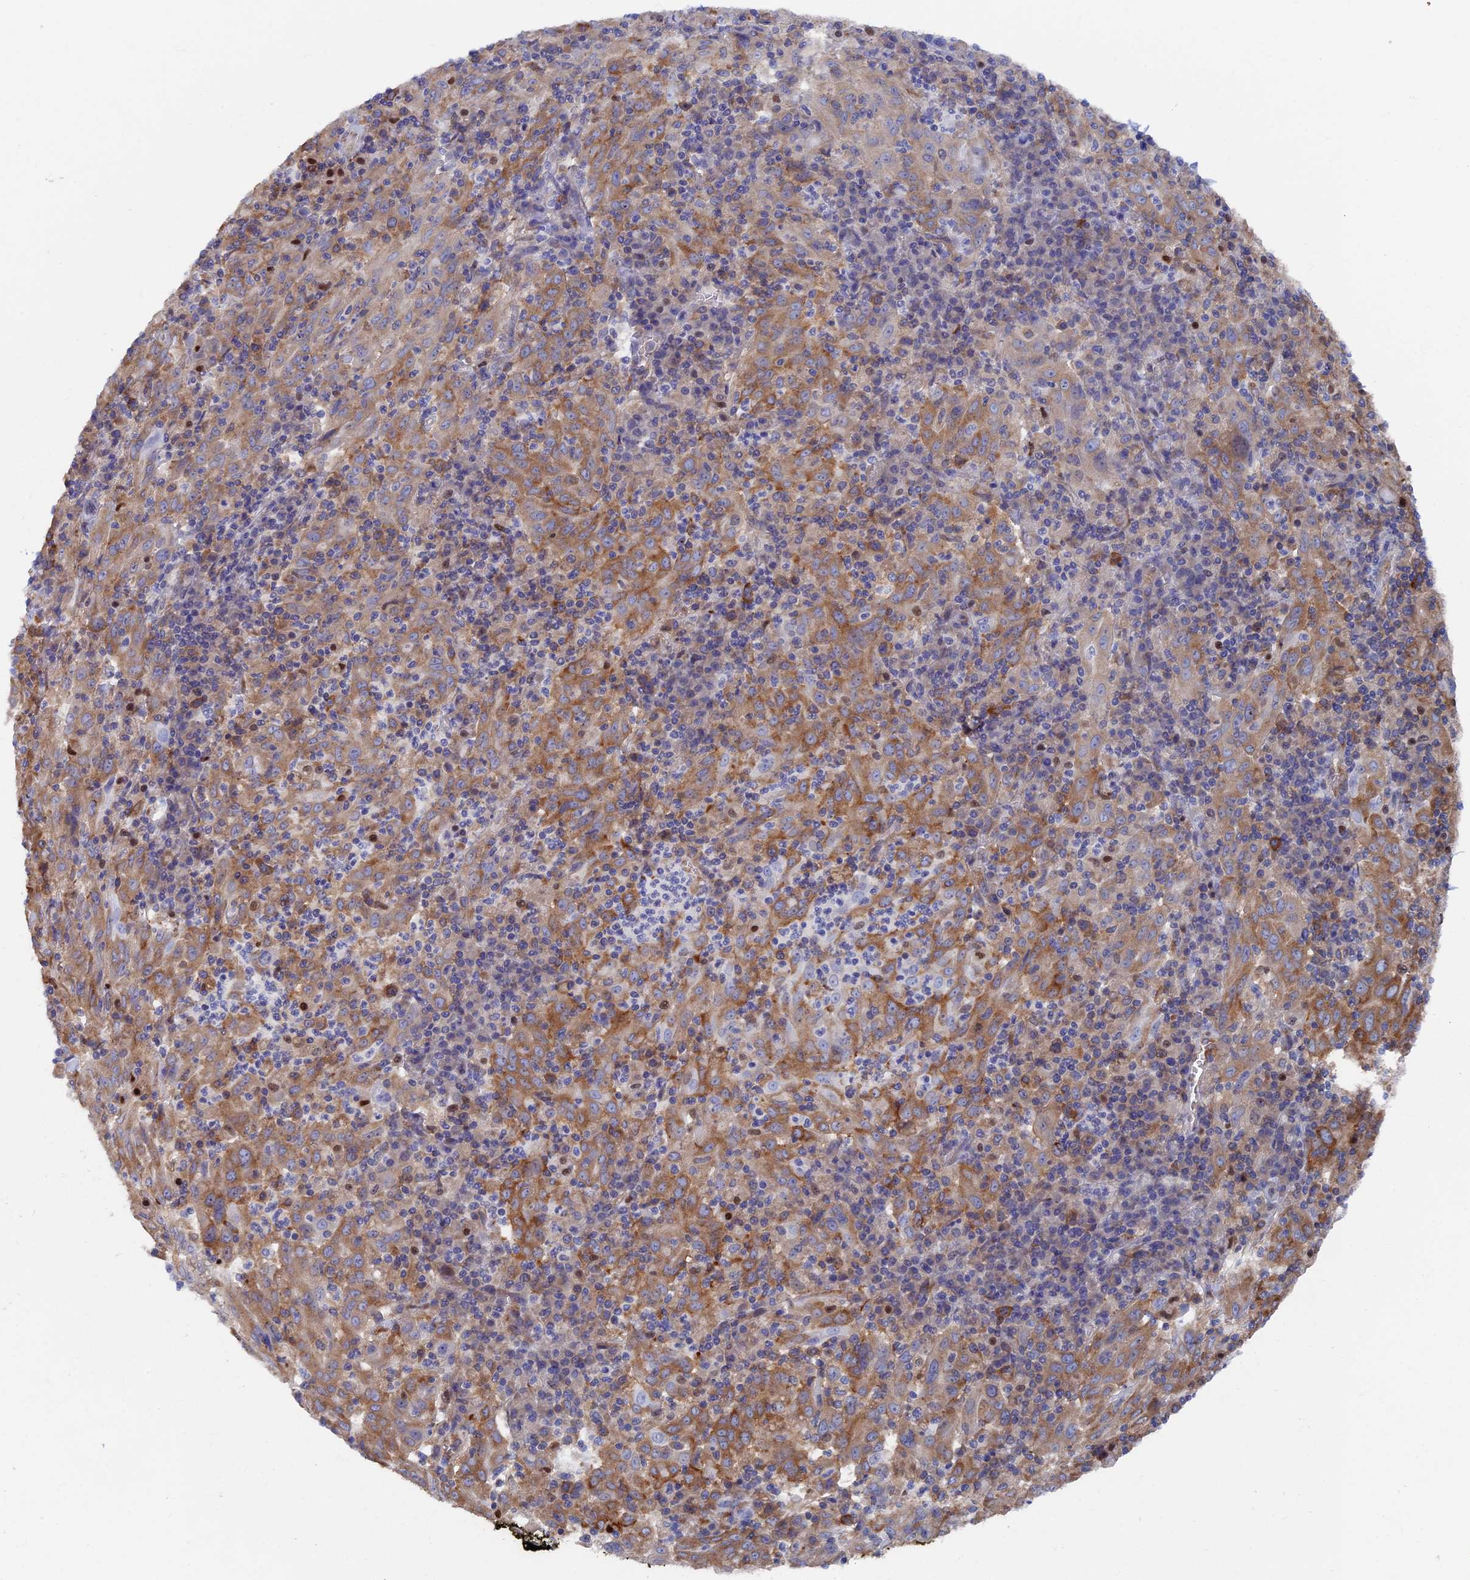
{"staining": {"intensity": "moderate", "quantity": ">75%", "location": "cytoplasmic/membranous"}, "tissue": "pancreatic cancer", "cell_type": "Tumor cells", "image_type": "cancer", "snomed": [{"axis": "morphology", "description": "Adenocarcinoma, NOS"}, {"axis": "topography", "description": "Pancreas"}], "caption": "About >75% of tumor cells in human pancreatic cancer exhibit moderate cytoplasmic/membranous protein staining as visualized by brown immunohistochemical staining.", "gene": "YBX1", "patient": {"sex": "male", "age": 63}}